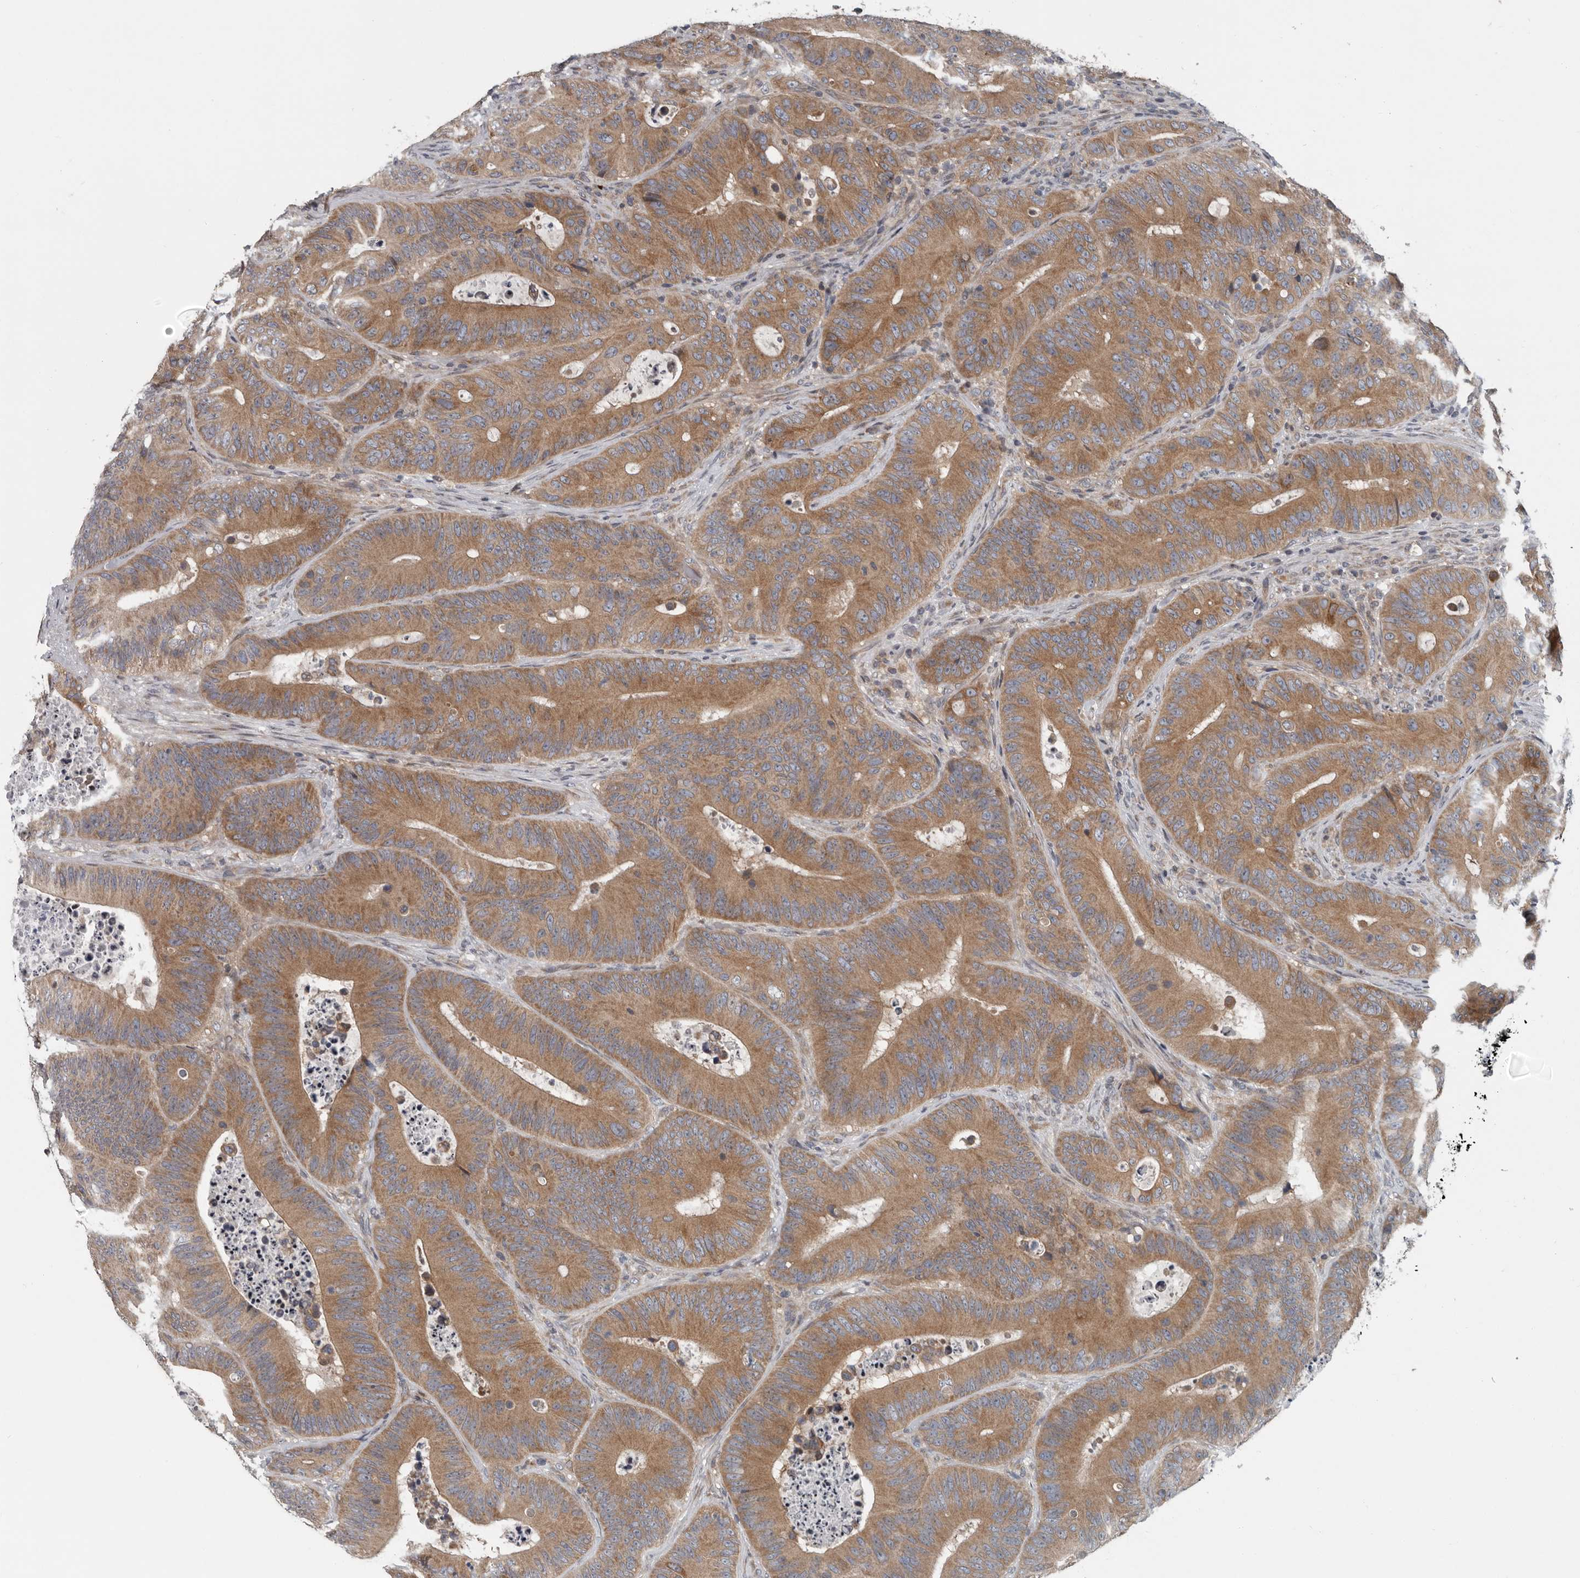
{"staining": {"intensity": "moderate", "quantity": ">75%", "location": "cytoplasmic/membranous"}, "tissue": "colorectal cancer", "cell_type": "Tumor cells", "image_type": "cancer", "snomed": [{"axis": "morphology", "description": "Adenocarcinoma, NOS"}, {"axis": "topography", "description": "Colon"}], "caption": "Adenocarcinoma (colorectal) stained with a brown dye reveals moderate cytoplasmic/membranous positive staining in about >75% of tumor cells.", "gene": "TMEM199", "patient": {"sex": "male", "age": 83}}